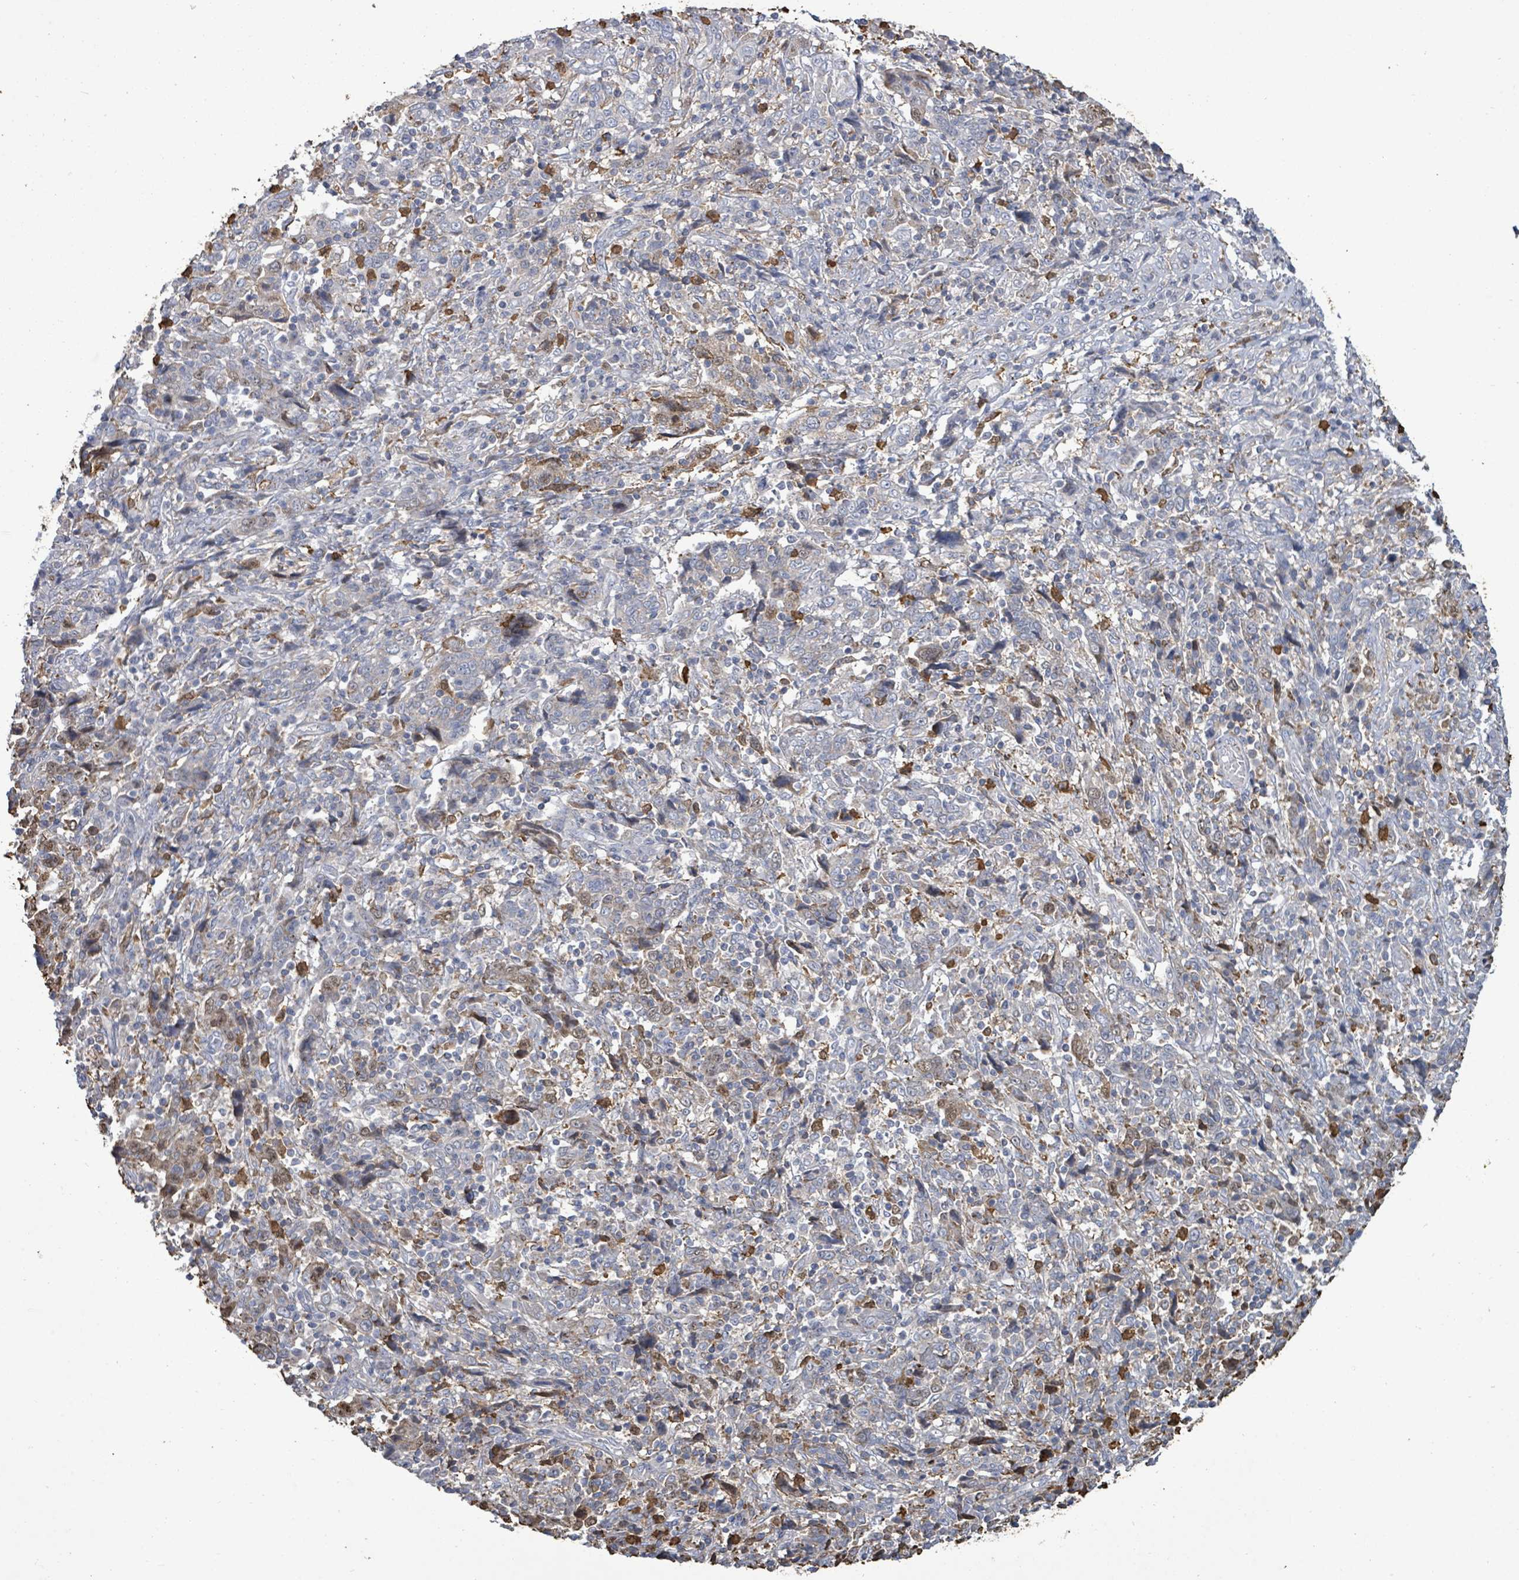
{"staining": {"intensity": "negative", "quantity": "none", "location": "none"}, "tissue": "cervical cancer", "cell_type": "Tumor cells", "image_type": "cancer", "snomed": [{"axis": "morphology", "description": "Squamous cell carcinoma, NOS"}, {"axis": "topography", "description": "Cervix"}], "caption": "There is no significant positivity in tumor cells of cervical squamous cell carcinoma. (DAB (3,3'-diaminobenzidine) IHC with hematoxylin counter stain).", "gene": "FAM210A", "patient": {"sex": "female", "age": 46}}